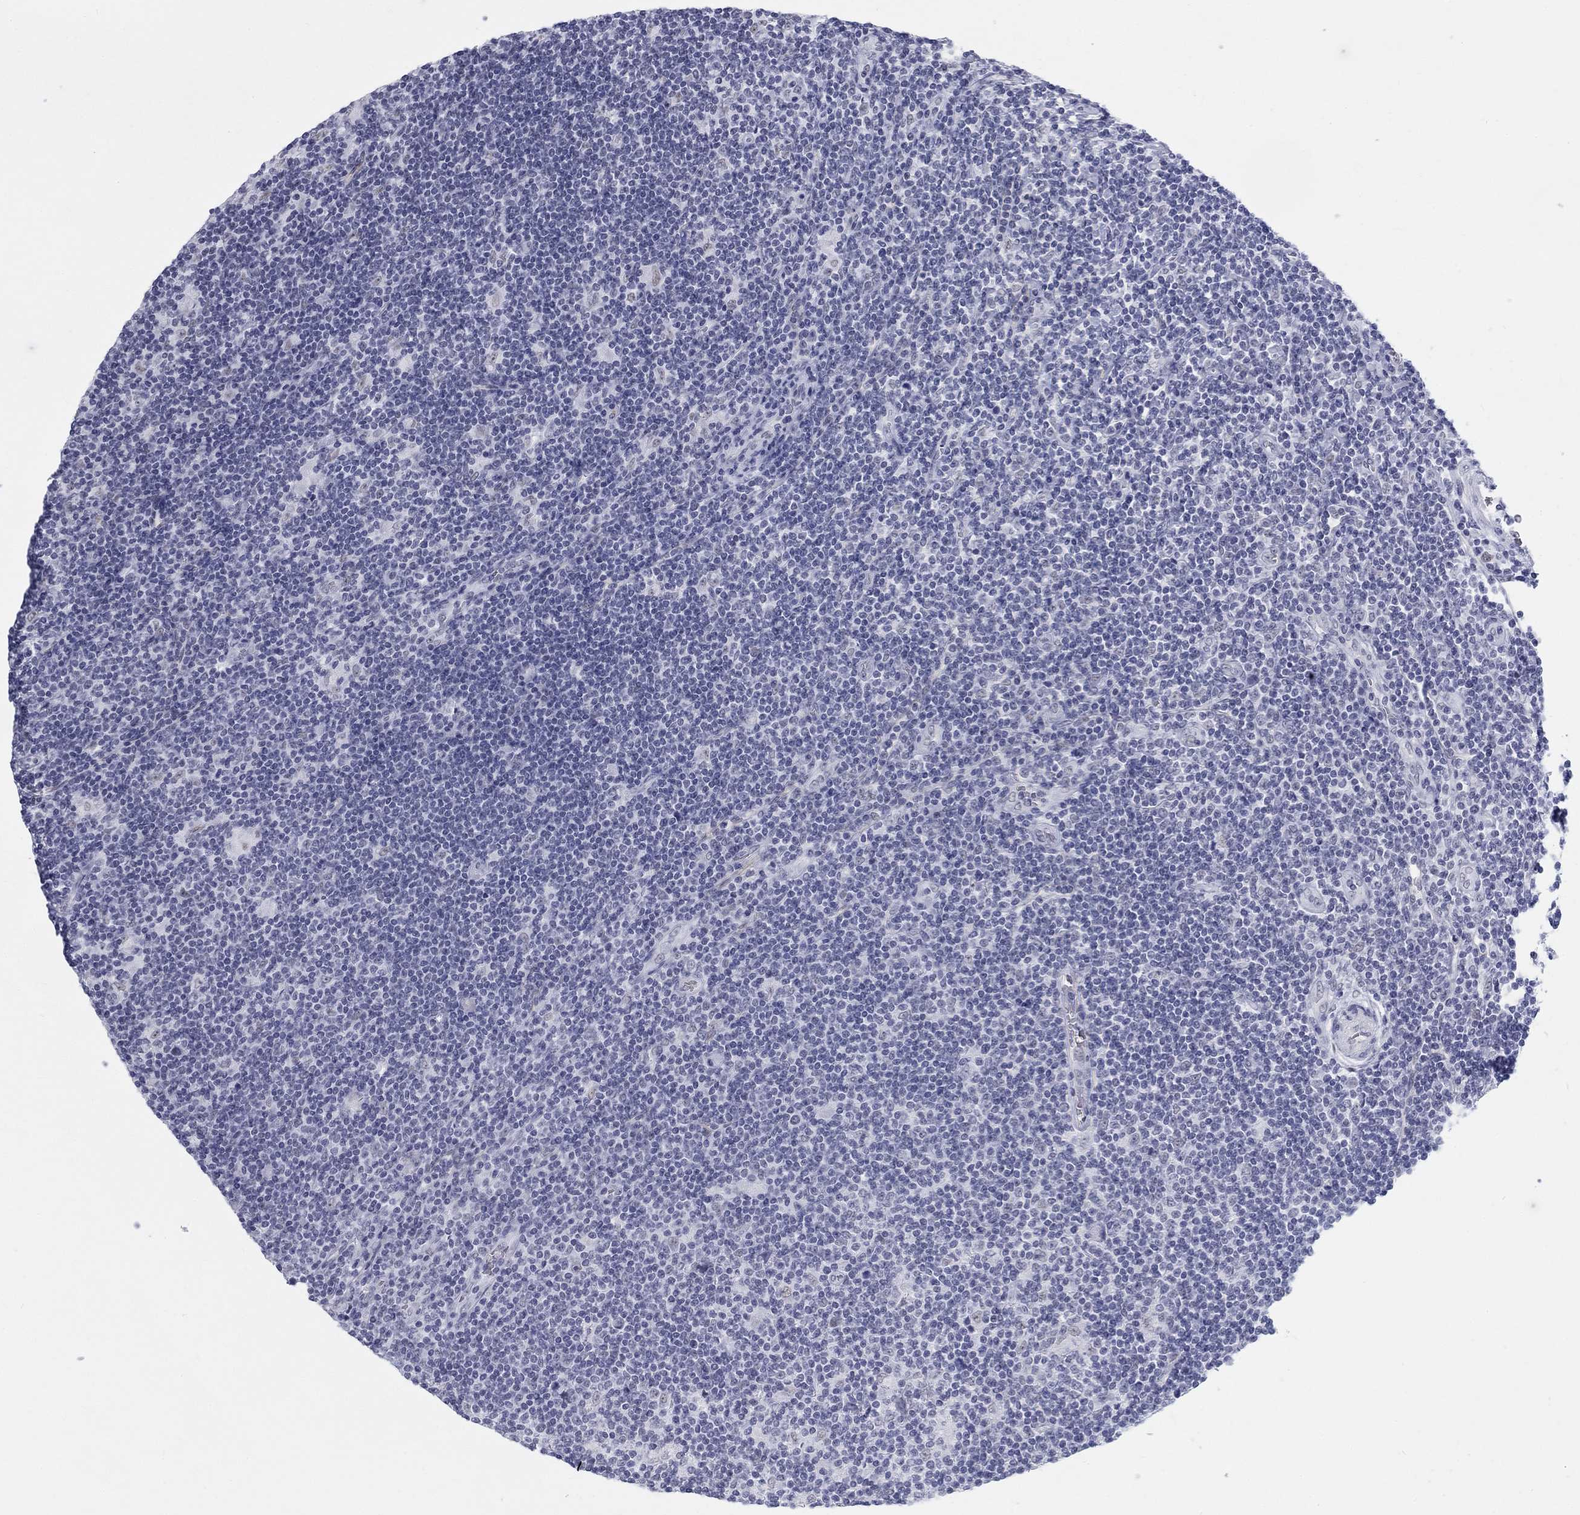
{"staining": {"intensity": "negative", "quantity": "none", "location": "none"}, "tissue": "lymphoma", "cell_type": "Tumor cells", "image_type": "cancer", "snomed": [{"axis": "morphology", "description": "Hodgkin's disease, NOS"}, {"axis": "topography", "description": "Lymph node"}], "caption": "Immunohistochemistry (IHC) histopathology image of neoplastic tissue: lymphoma stained with DAB shows no significant protein staining in tumor cells.", "gene": "DMTN", "patient": {"sex": "male", "age": 40}}